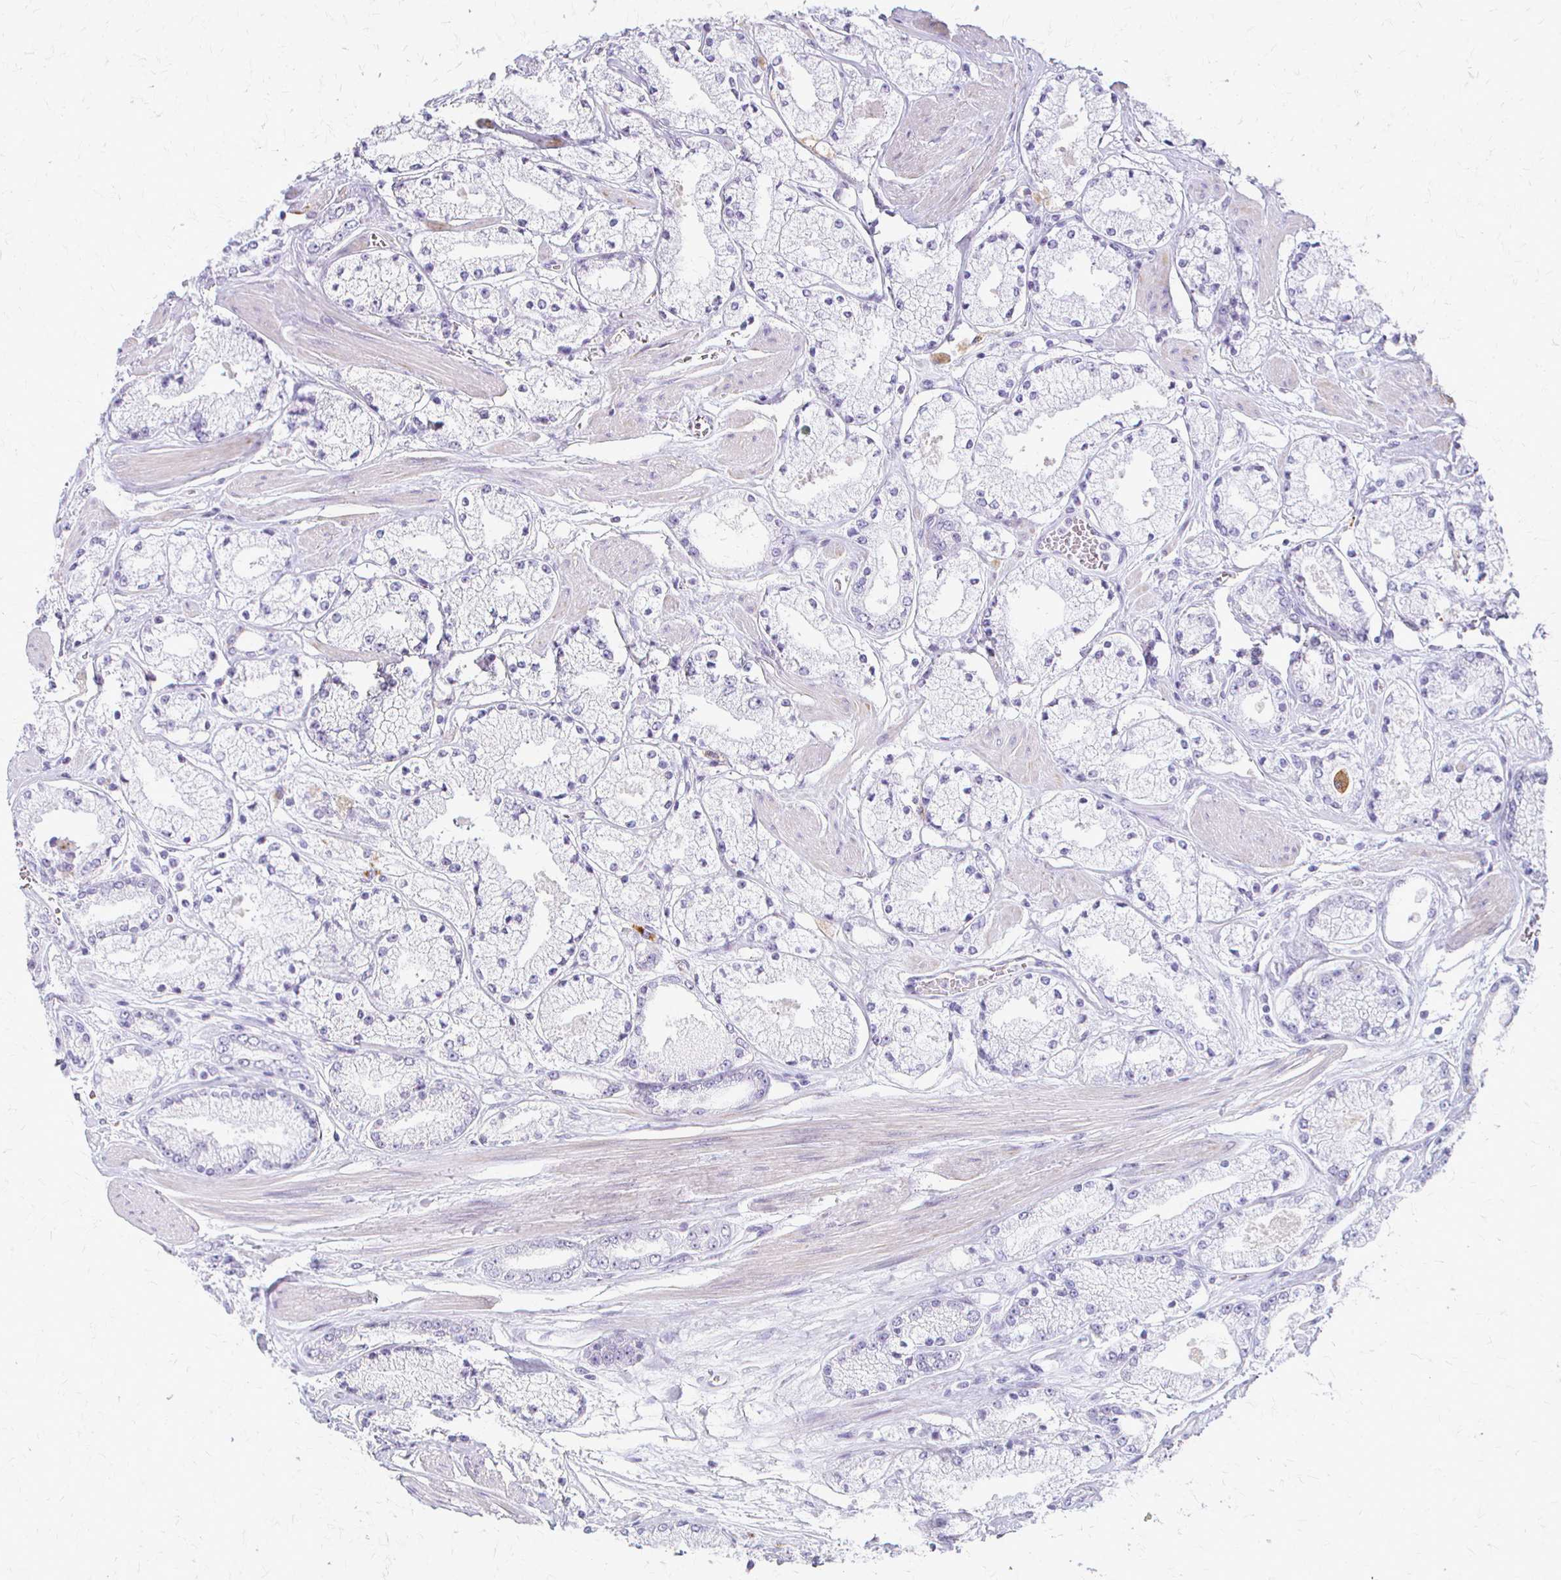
{"staining": {"intensity": "negative", "quantity": "none", "location": "none"}, "tissue": "prostate cancer", "cell_type": "Tumor cells", "image_type": "cancer", "snomed": [{"axis": "morphology", "description": "Adenocarcinoma, High grade"}, {"axis": "topography", "description": "Prostate"}], "caption": "High-grade adenocarcinoma (prostate) stained for a protein using IHC exhibits no staining tumor cells.", "gene": "ACP5", "patient": {"sex": "male", "age": 63}}